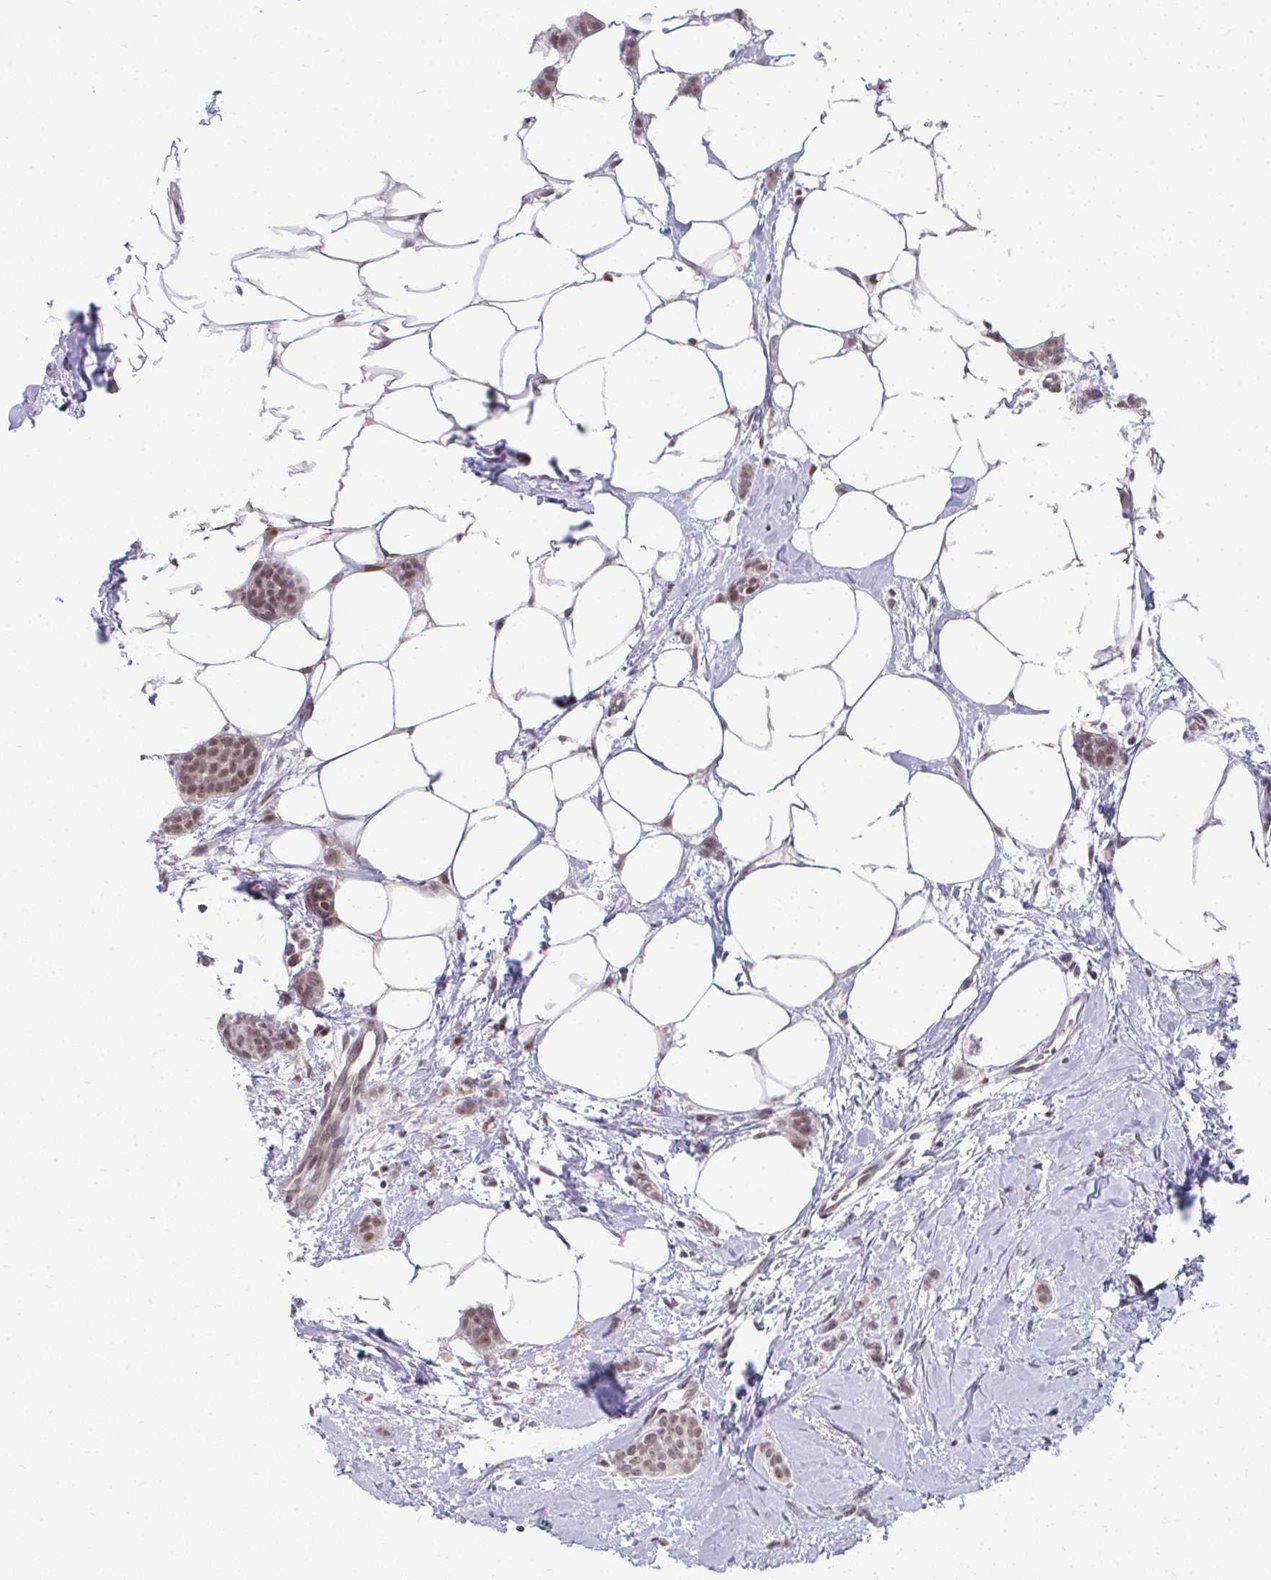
{"staining": {"intensity": "moderate", "quantity": ">75%", "location": "nuclear"}, "tissue": "breast cancer", "cell_type": "Tumor cells", "image_type": "cancer", "snomed": [{"axis": "morphology", "description": "Duct carcinoma"}, {"axis": "topography", "description": "Breast"}], "caption": "The immunohistochemical stain labels moderate nuclear staining in tumor cells of infiltrating ductal carcinoma (breast) tissue.", "gene": "GTF2H1", "patient": {"sex": "female", "age": 72}}